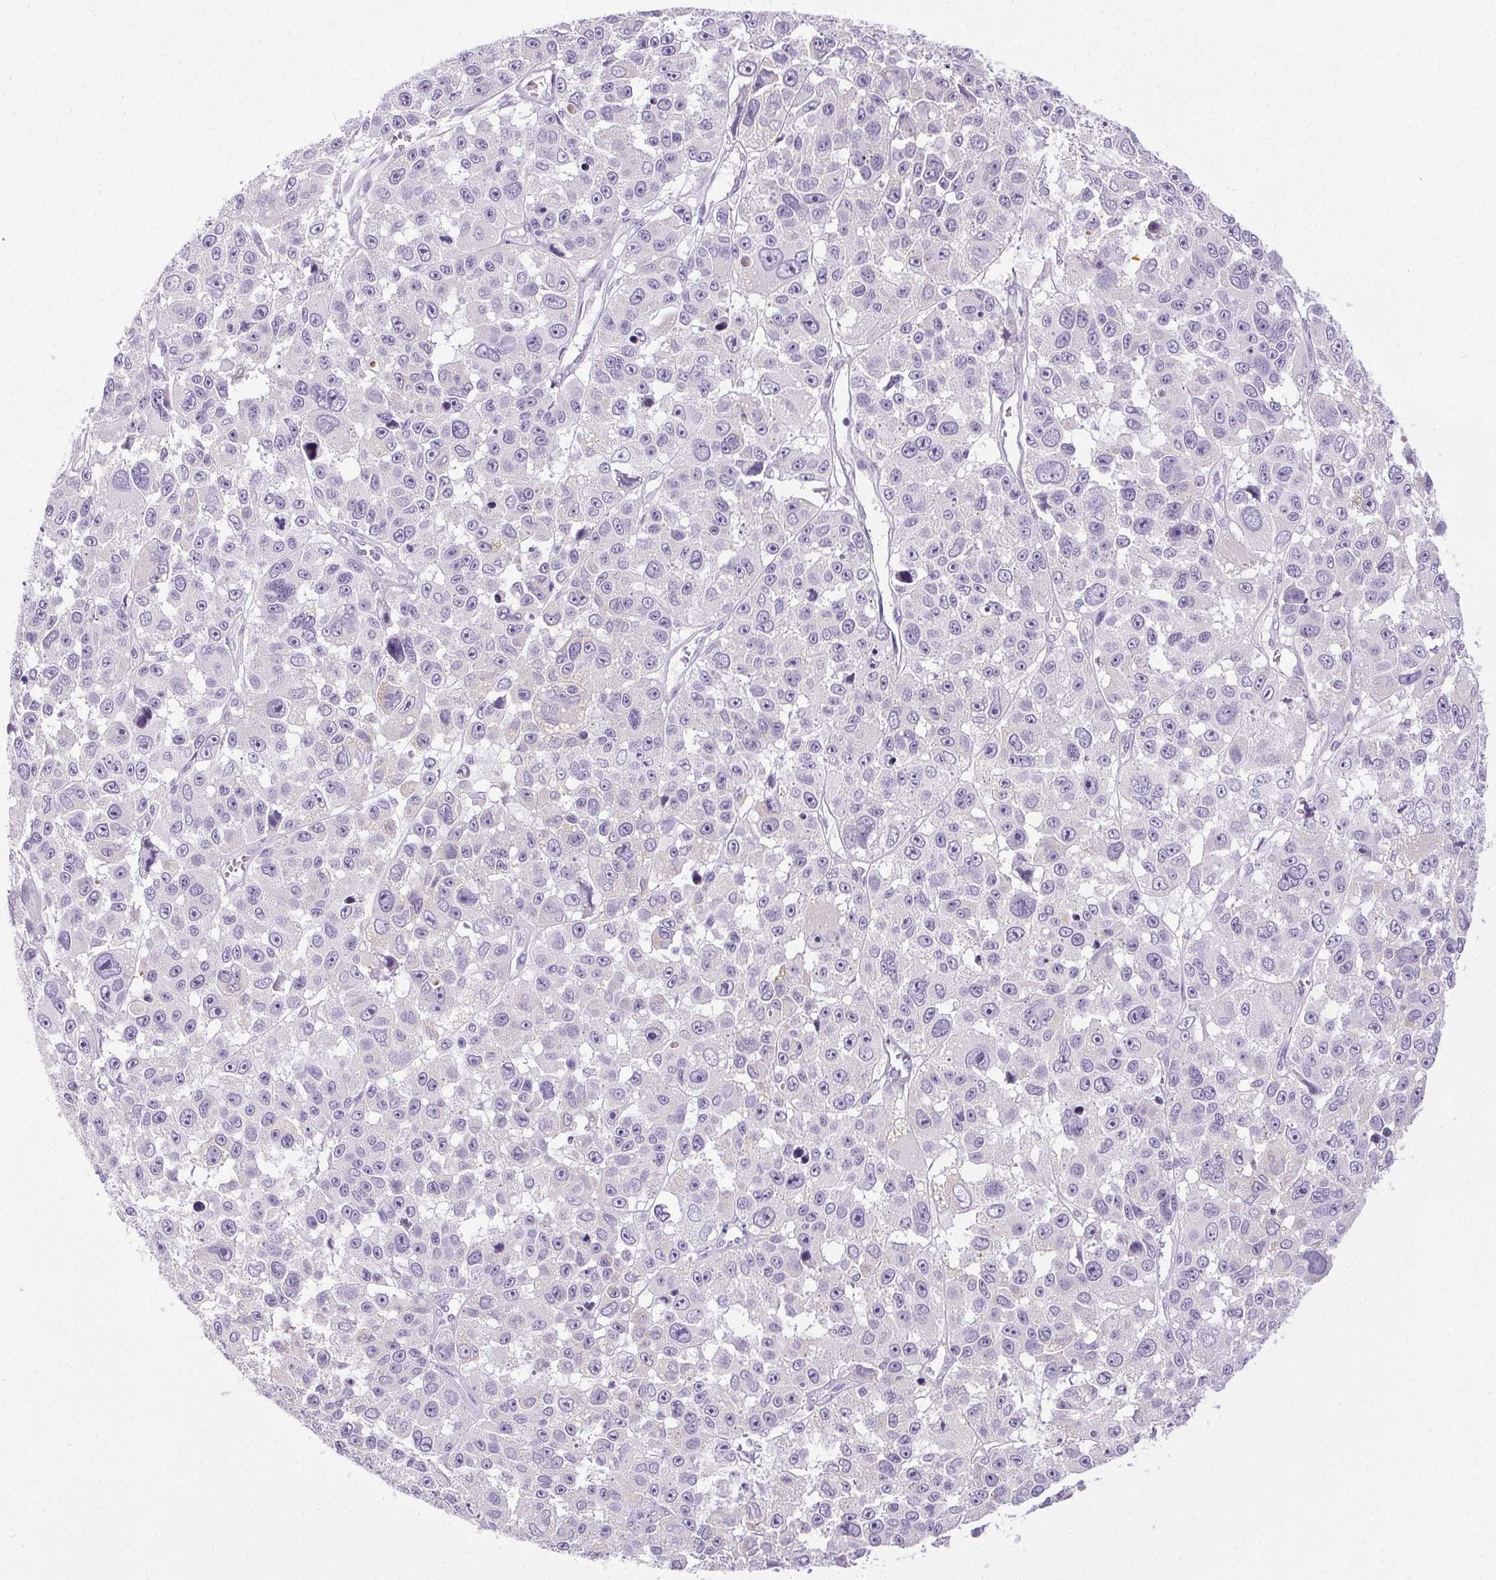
{"staining": {"intensity": "negative", "quantity": "none", "location": "none"}, "tissue": "melanoma", "cell_type": "Tumor cells", "image_type": "cancer", "snomed": [{"axis": "morphology", "description": "Malignant melanoma, NOS"}, {"axis": "topography", "description": "Skin"}], "caption": "Malignant melanoma stained for a protein using IHC exhibits no staining tumor cells.", "gene": "ELAVL2", "patient": {"sex": "female", "age": 66}}